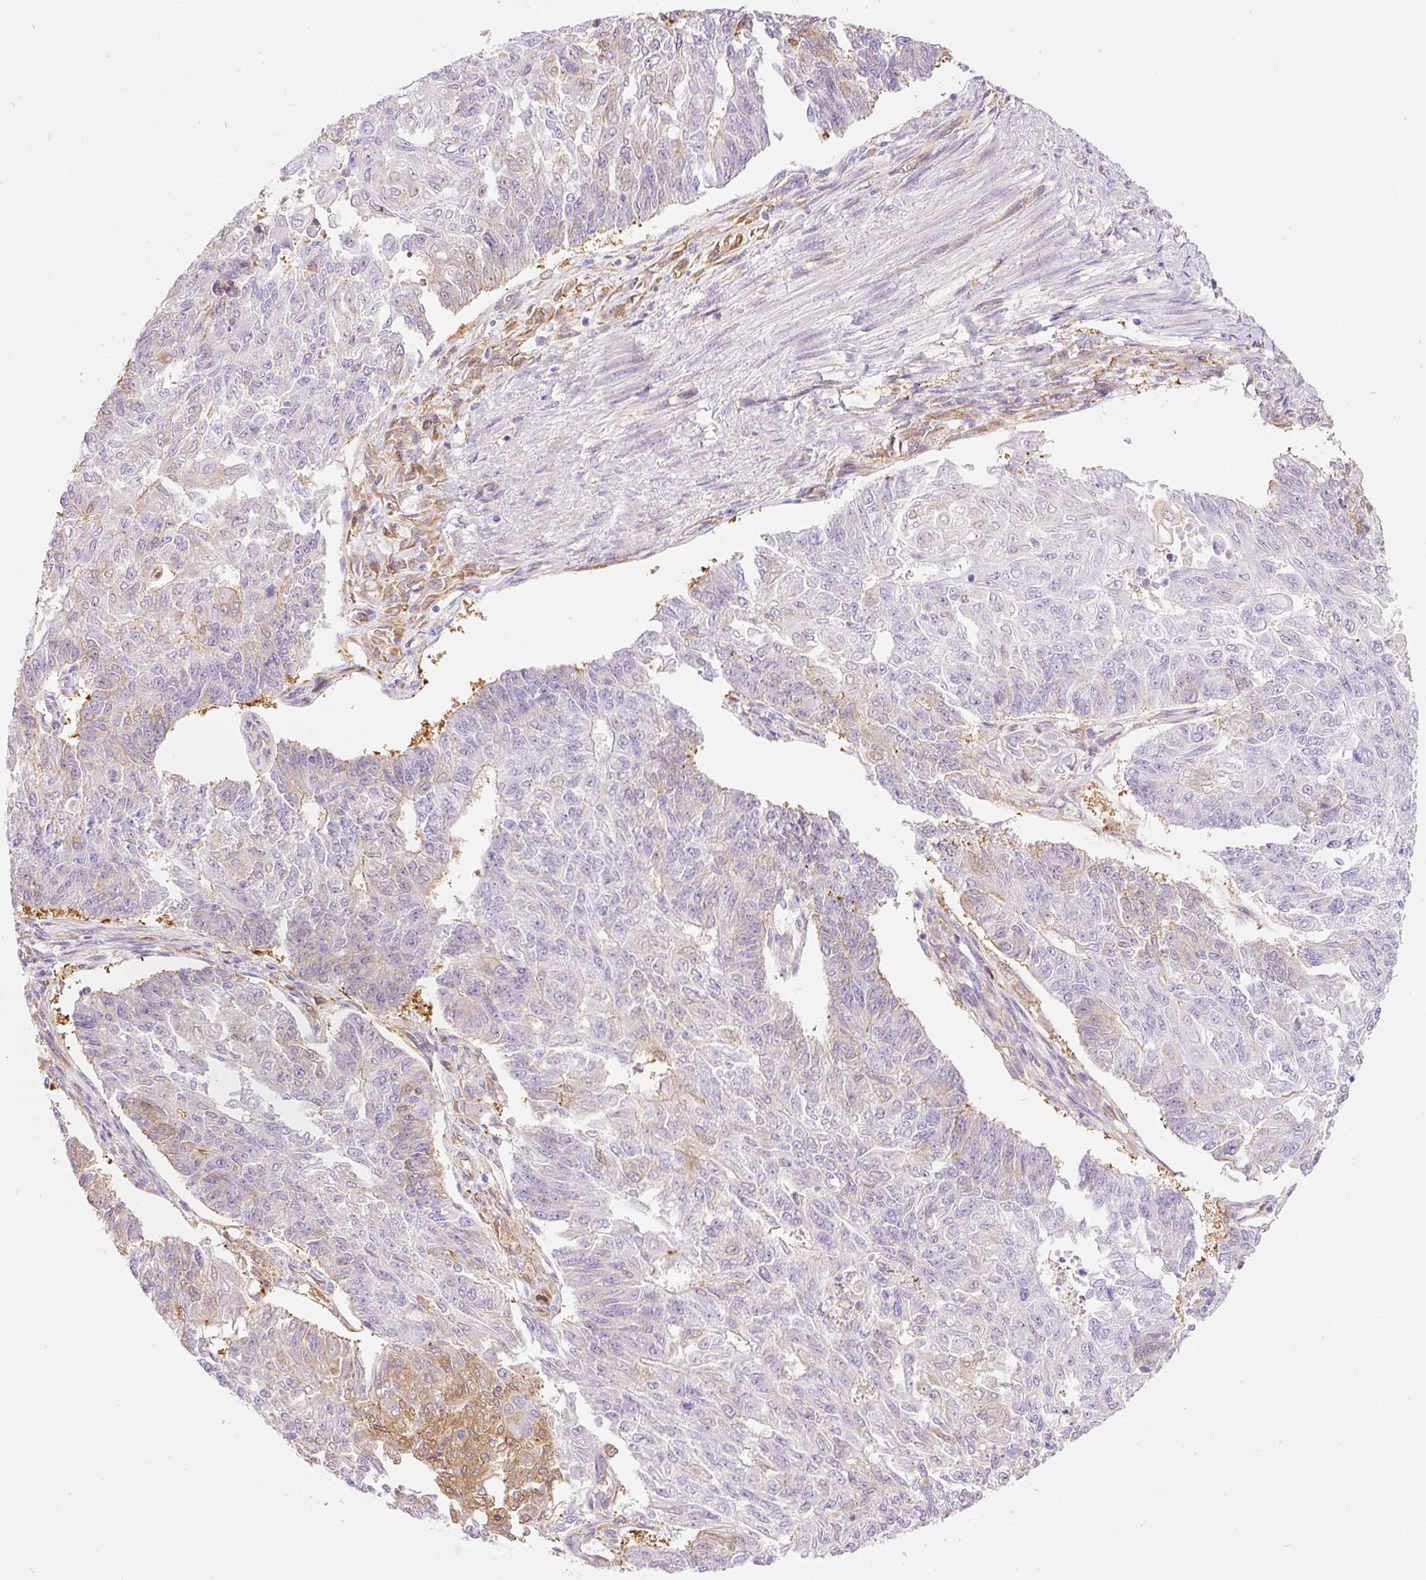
{"staining": {"intensity": "moderate", "quantity": "<25%", "location": "cytoplasmic/membranous"}, "tissue": "endometrial cancer", "cell_type": "Tumor cells", "image_type": "cancer", "snomed": [{"axis": "morphology", "description": "Adenocarcinoma, NOS"}, {"axis": "topography", "description": "Endometrium"}], "caption": "Brown immunohistochemical staining in human endometrial cancer reveals moderate cytoplasmic/membranous expression in approximately <25% of tumor cells.", "gene": "IL10RB", "patient": {"sex": "female", "age": 32}}